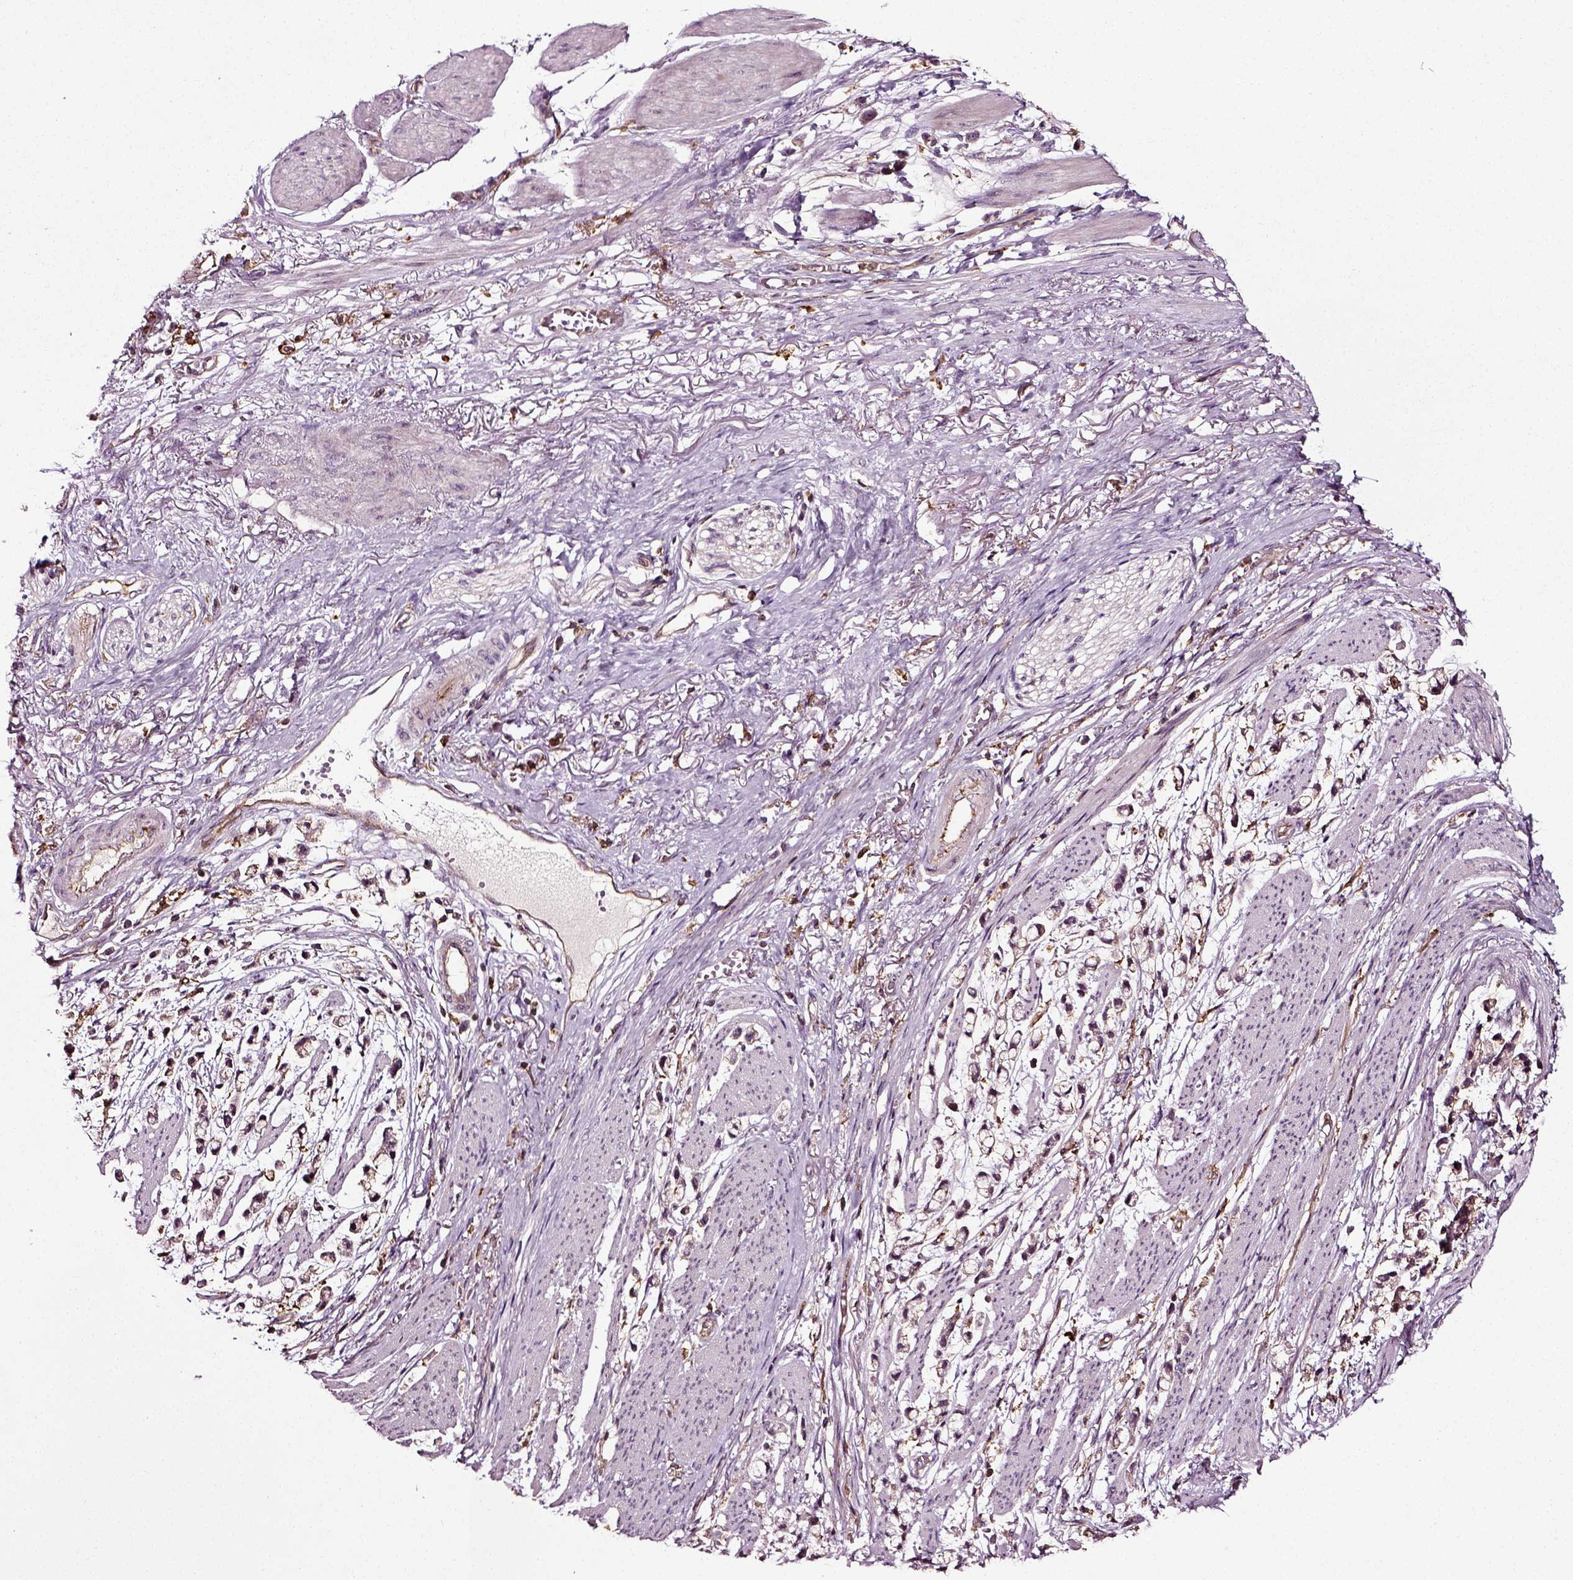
{"staining": {"intensity": "negative", "quantity": "none", "location": "none"}, "tissue": "stomach cancer", "cell_type": "Tumor cells", "image_type": "cancer", "snomed": [{"axis": "morphology", "description": "Adenocarcinoma, NOS"}, {"axis": "topography", "description": "Stomach"}], "caption": "This is a micrograph of immunohistochemistry (IHC) staining of stomach cancer (adenocarcinoma), which shows no staining in tumor cells. Nuclei are stained in blue.", "gene": "RHOF", "patient": {"sex": "female", "age": 81}}